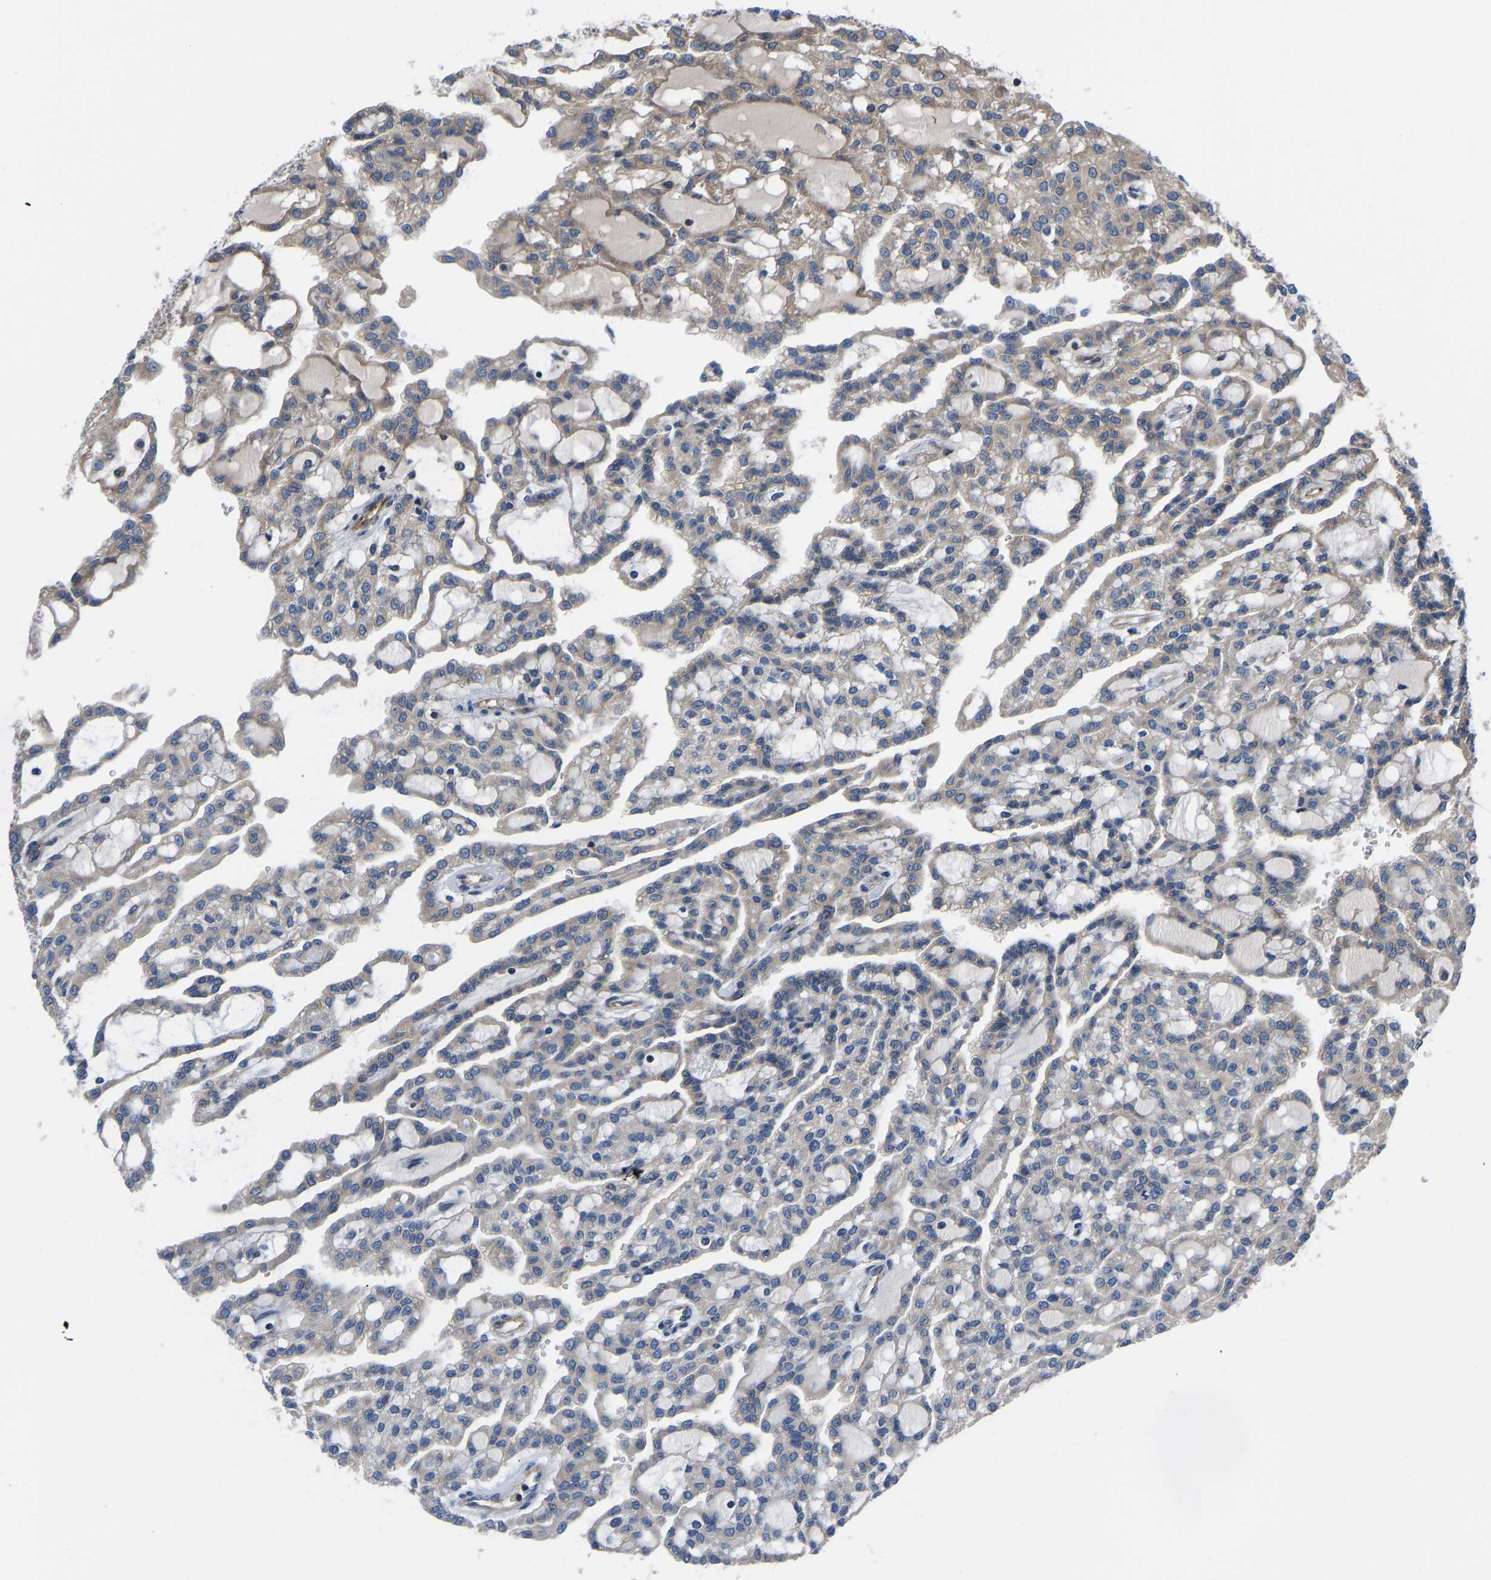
{"staining": {"intensity": "weak", "quantity": "25%-75%", "location": "cytoplasmic/membranous"}, "tissue": "renal cancer", "cell_type": "Tumor cells", "image_type": "cancer", "snomed": [{"axis": "morphology", "description": "Adenocarcinoma, NOS"}, {"axis": "topography", "description": "Kidney"}], "caption": "Protein staining of renal cancer tissue shows weak cytoplasmic/membranous expression in about 25%-75% of tumor cells.", "gene": "FRRS1", "patient": {"sex": "male", "age": 63}}